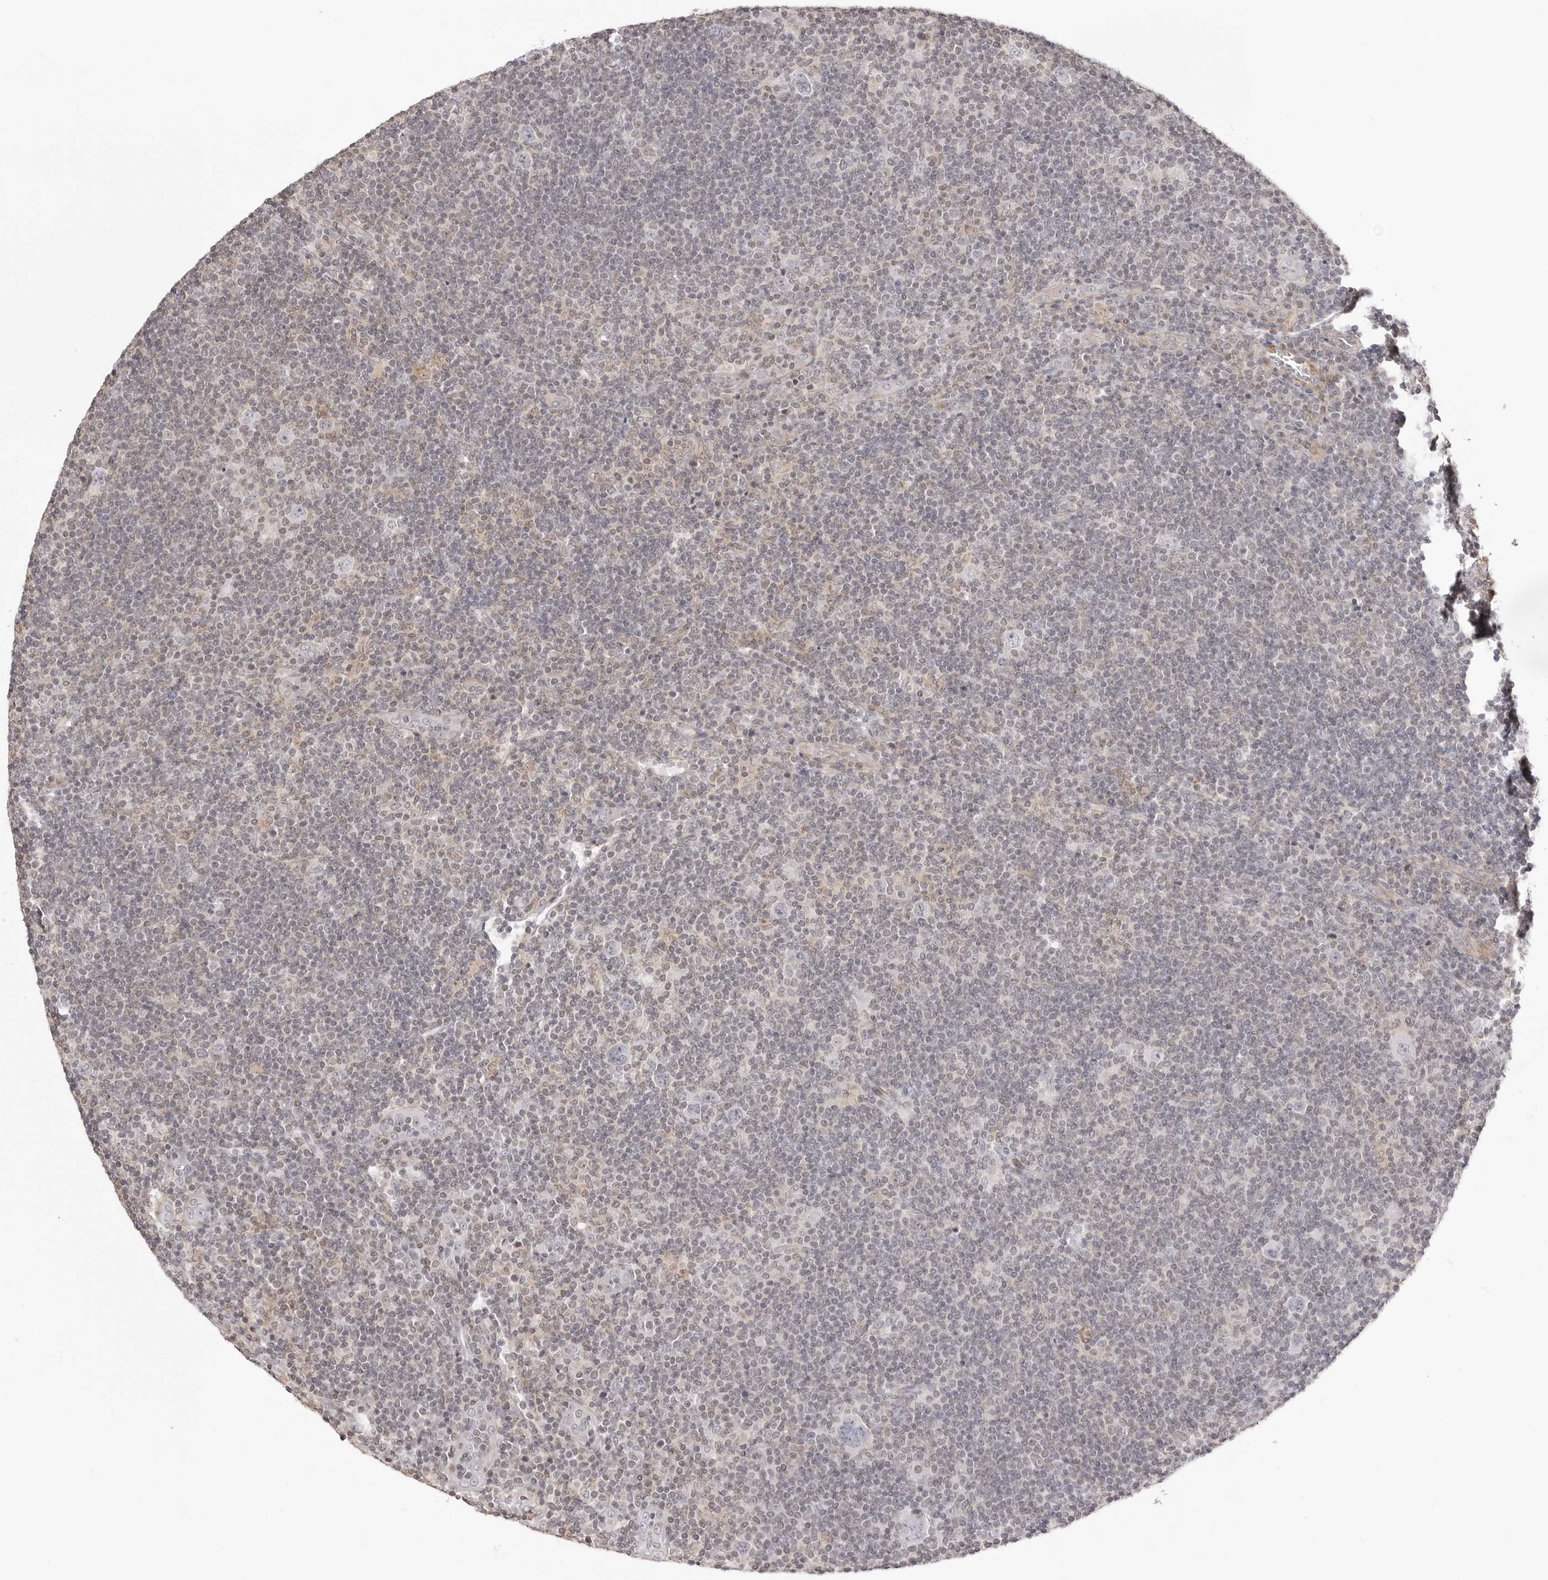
{"staining": {"intensity": "negative", "quantity": "none", "location": "none"}, "tissue": "lymphoma", "cell_type": "Tumor cells", "image_type": "cancer", "snomed": [{"axis": "morphology", "description": "Hodgkin's disease, NOS"}, {"axis": "topography", "description": "Lymph node"}], "caption": "An IHC micrograph of lymphoma is shown. There is no staining in tumor cells of lymphoma.", "gene": "UNK", "patient": {"sex": "female", "age": 57}}